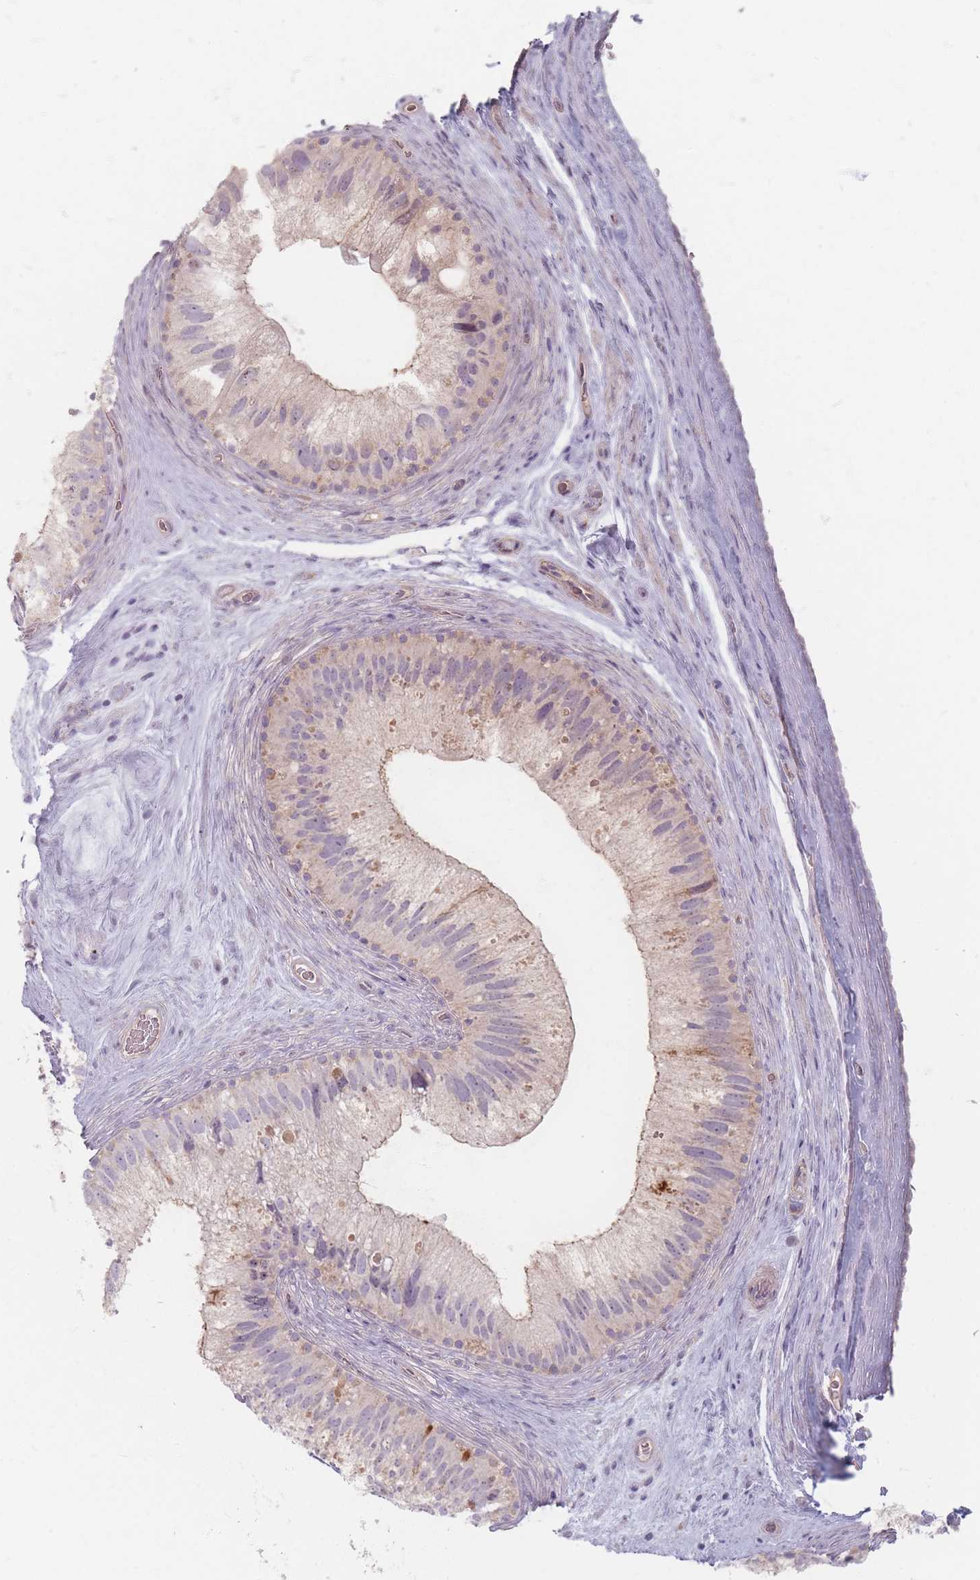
{"staining": {"intensity": "weak", "quantity": "<25%", "location": "cytoplasmic/membranous"}, "tissue": "epididymis", "cell_type": "Glandular cells", "image_type": "normal", "snomed": [{"axis": "morphology", "description": "Normal tissue, NOS"}, {"axis": "topography", "description": "Epididymis"}], "caption": "High power microscopy histopathology image of an IHC histopathology image of unremarkable epididymis, revealing no significant positivity in glandular cells.", "gene": "CHCHD7", "patient": {"sex": "male", "age": 50}}